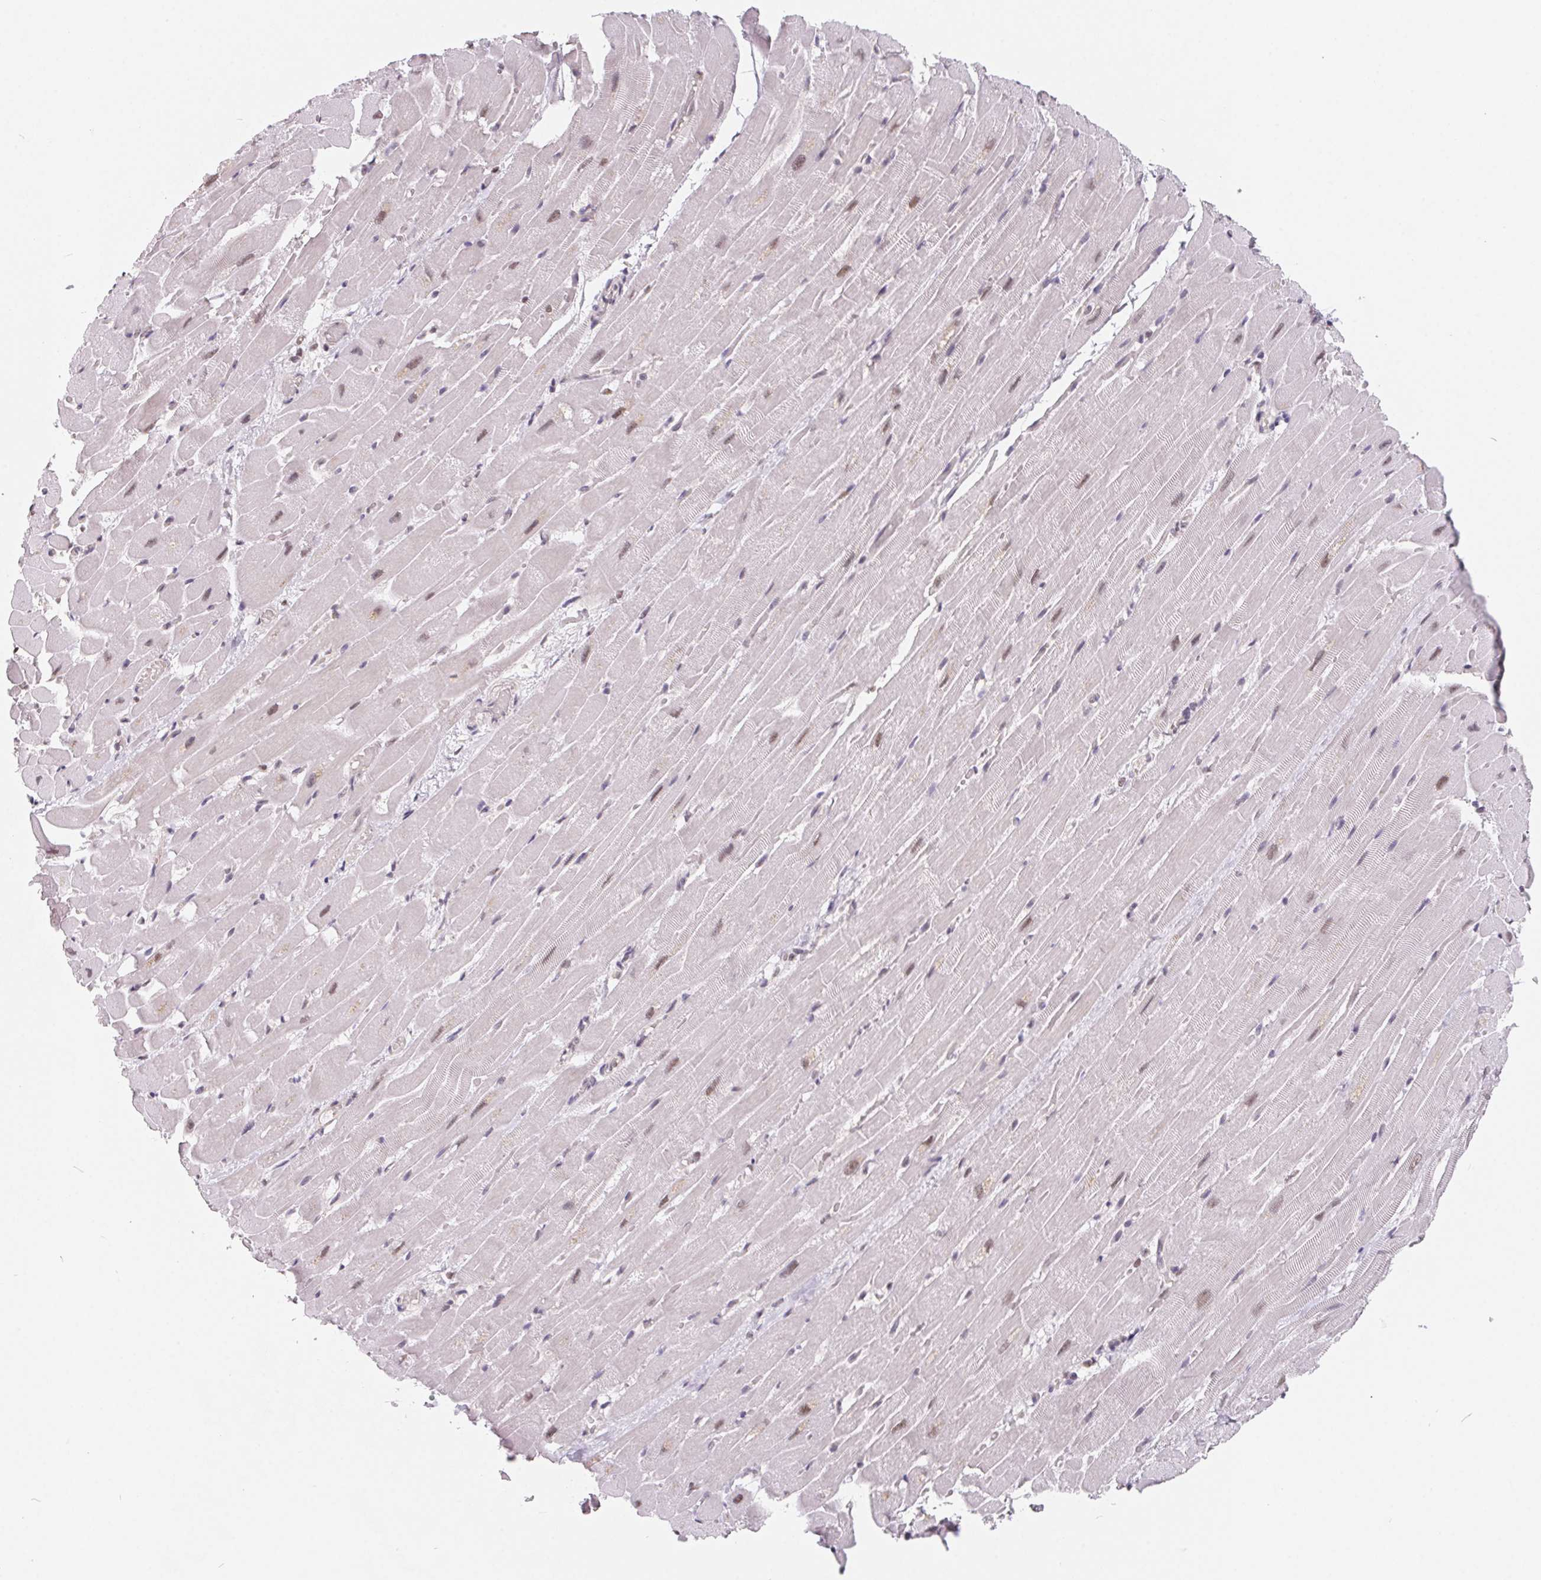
{"staining": {"intensity": "moderate", "quantity": "25%-75%", "location": "nuclear"}, "tissue": "heart muscle", "cell_type": "Cardiomyocytes", "image_type": "normal", "snomed": [{"axis": "morphology", "description": "Normal tissue, NOS"}, {"axis": "topography", "description": "Heart"}], "caption": "A high-resolution histopathology image shows immunohistochemistry staining of benign heart muscle, which displays moderate nuclear staining in about 25%-75% of cardiomyocytes.", "gene": "TCERG1", "patient": {"sex": "male", "age": 37}}